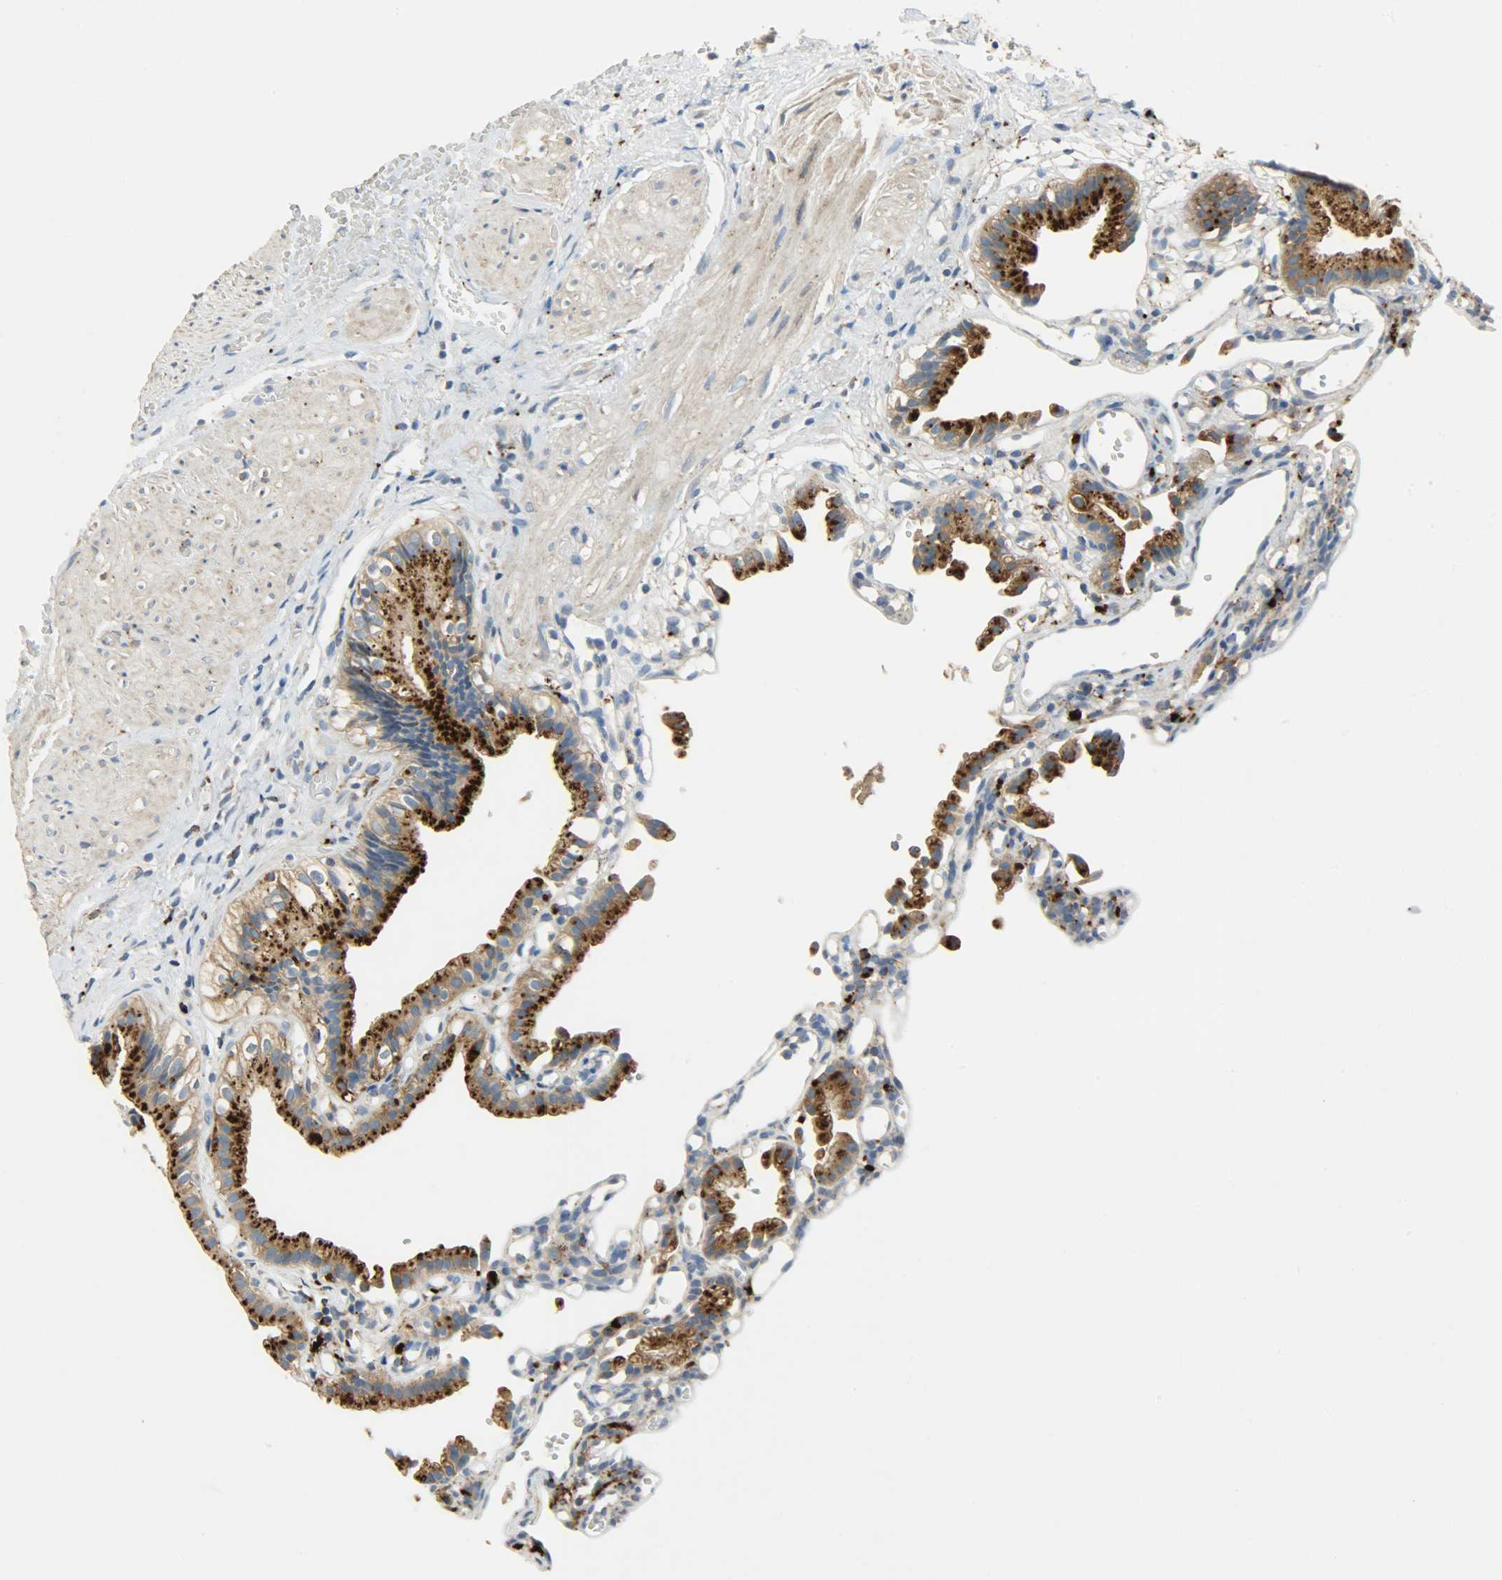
{"staining": {"intensity": "strong", "quantity": ">75%", "location": "cytoplasmic/membranous"}, "tissue": "gallbladder", "cell_type": "Glandular cells", "image_type": "normal", "snomed": [{"axis": "morphology", "description": "Normal tissue, NOS"}, {"axis": "topography", "description": "Gallbladder"}], "caption": "Protein expression analysis of benign gallbladder exhibits strong cytoplasmic/membranous positivity in about >75% of glandular cells. The staining was performed using DAB to visualize the protein expression in brown, while the nuclei were stained in blue with hematoxylin (Magnification: 20x).", "gene": "ASAH1", "patient": {"sex": "male", "age": 65}}